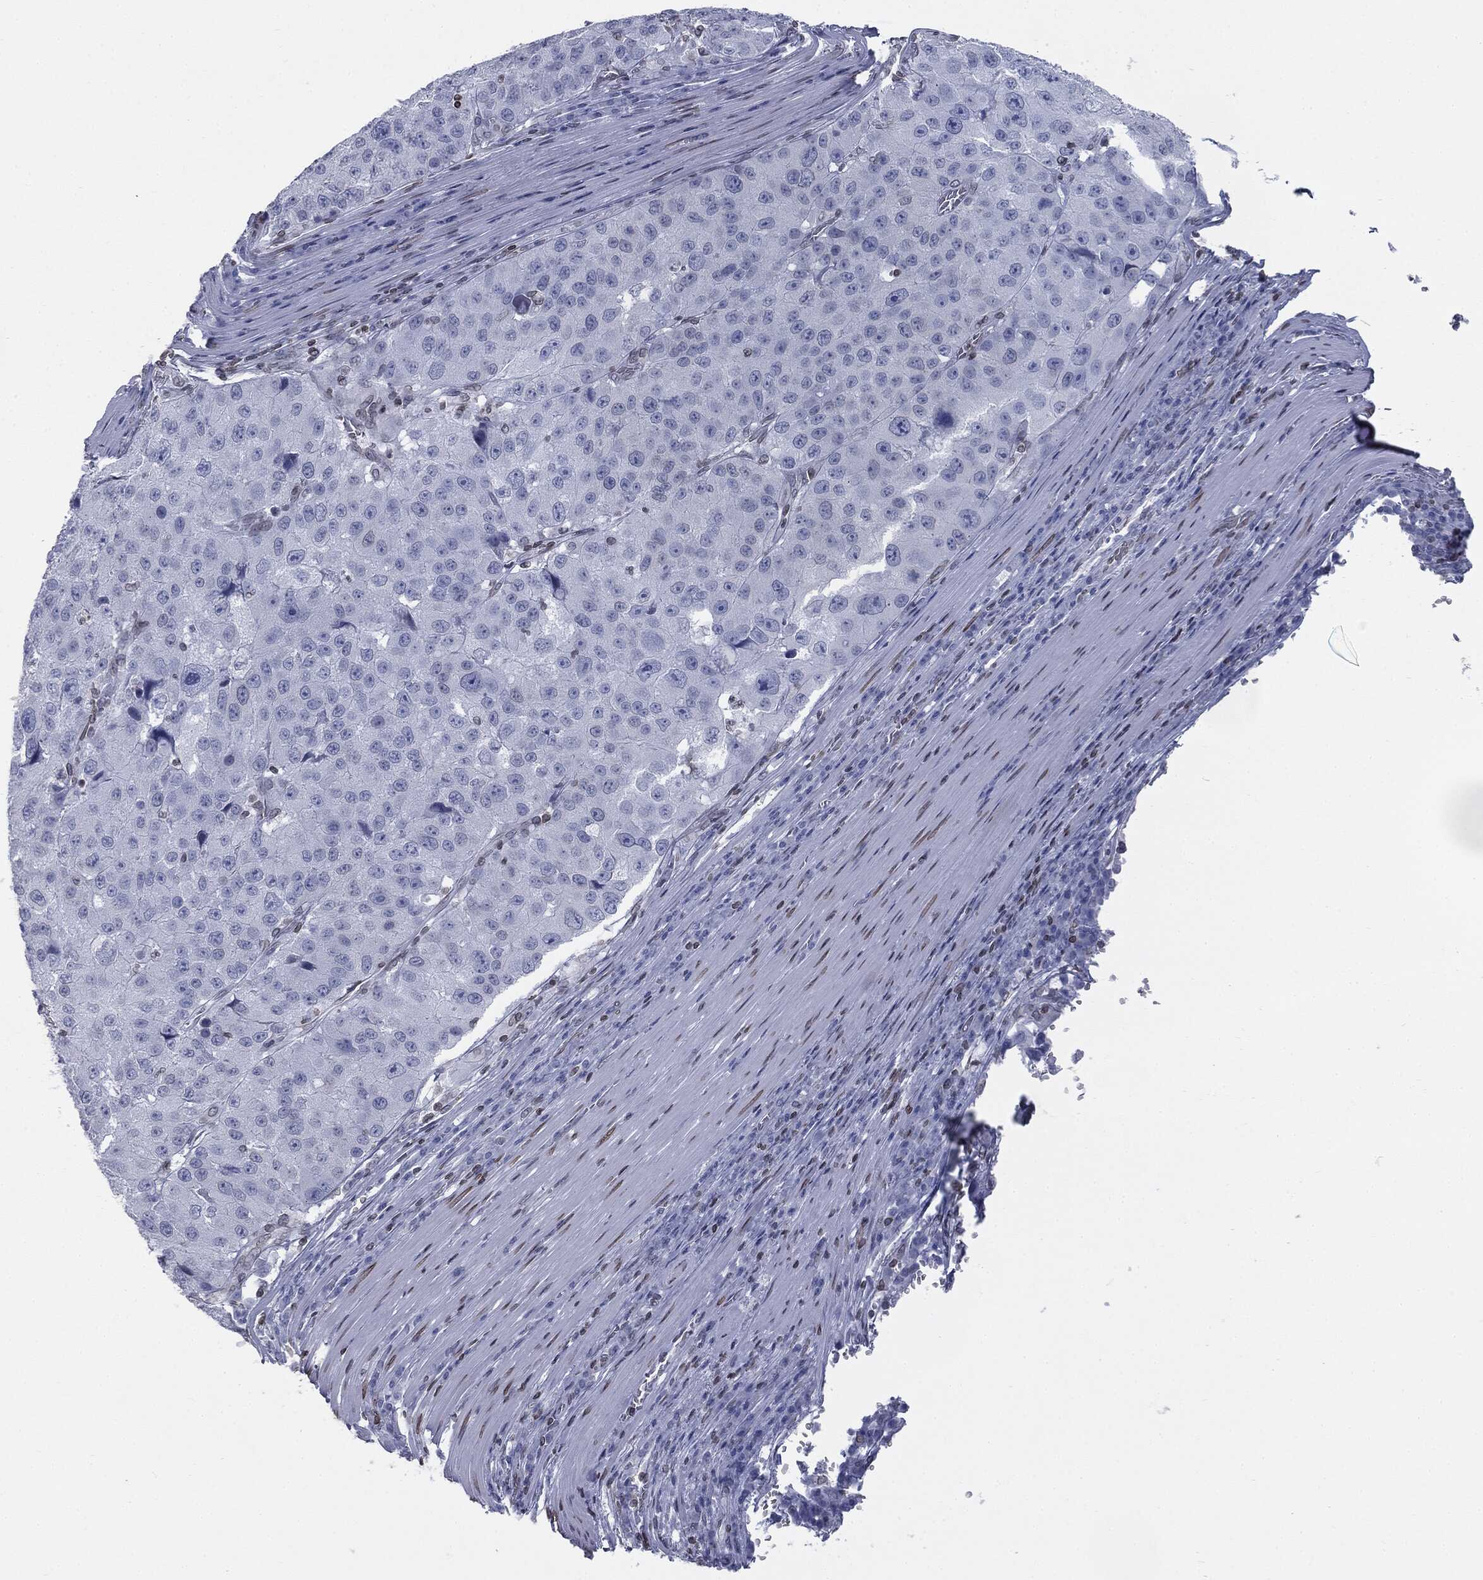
{"staining": {"intensity": "negative", "quantity": "none", "location": "none"}, "tissue": "stomach cancer", "cell_type": "Tumor cells", "image_type": "cancer", "snomed": [{"axis": "morphology", "description": "Adenocarcinoma, NOS"}, {"axis": "topography", "description": "Stomach"}], "caption": "This micrograph is of stomach adenocarcinoma stained with immunohistochemistry (IHC) to label a protein in brown with the nuclei are counter-stained blue. There is no positivity in tumor cells.", "gene": "ALDOB", "patient": {"sex": "male", "age": 71}}